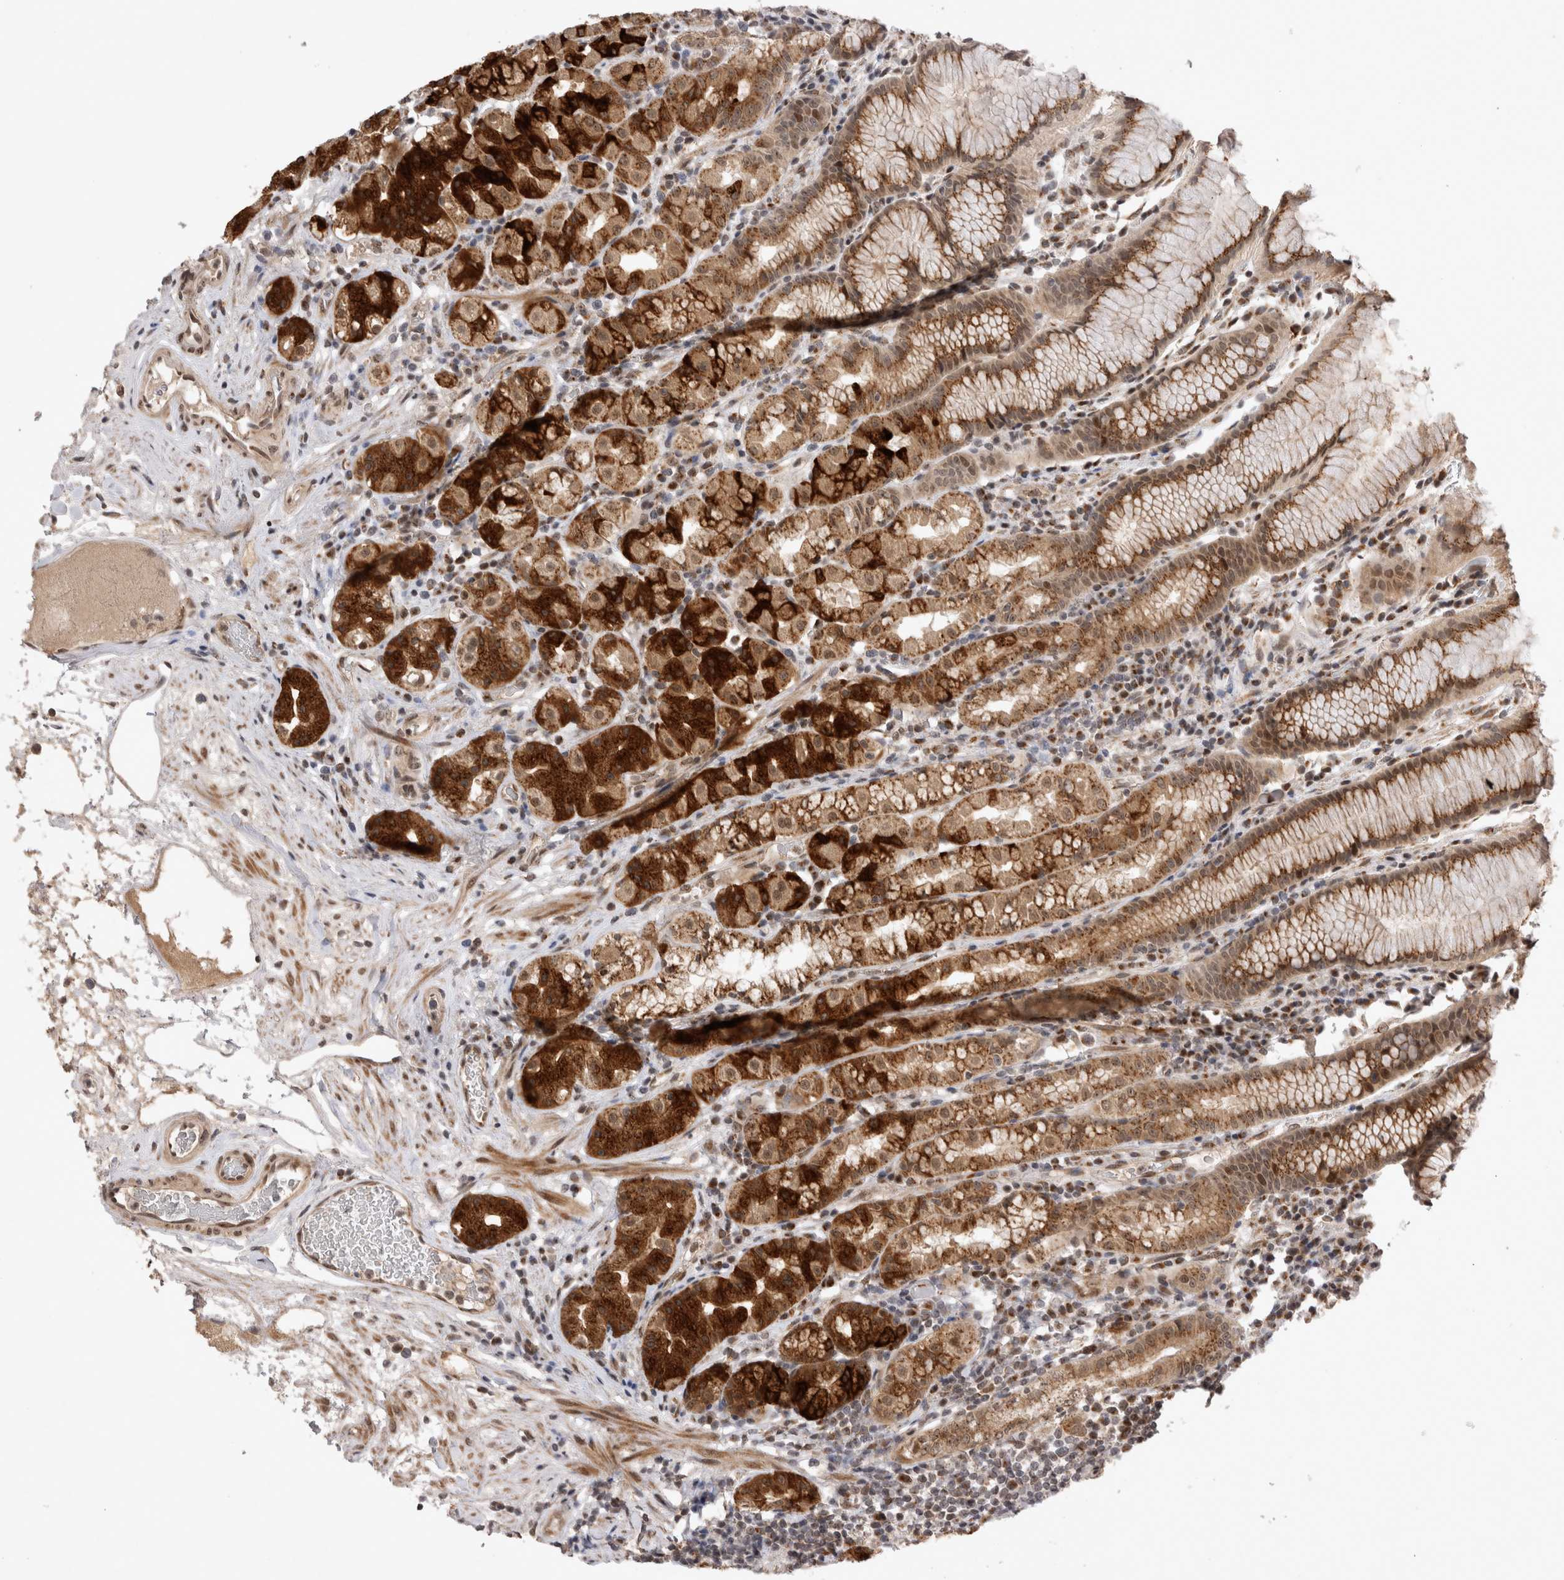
{"staining": {"intensity": "strong", "quantity": ">75%", "location": "cytoplasmic/membranous"}, "tissue": "stomach", "cell_type": "Glandular cells", "image_type": "normal", "snomed": [{"axis": "morphology", "description": "Normal tissue, NOS"}, {"axis": "topography", "description": "Stomach, lower"}], "caption": "DAB immunohistochemical staining of unremarkable stomach shows strong cytoplasmic/membranous protein staining in approximately >75% of glandular cells. Nuclei are stained in blue.", "gene": "TMEM65", "patient": {"sex": "female", "age": 56}}